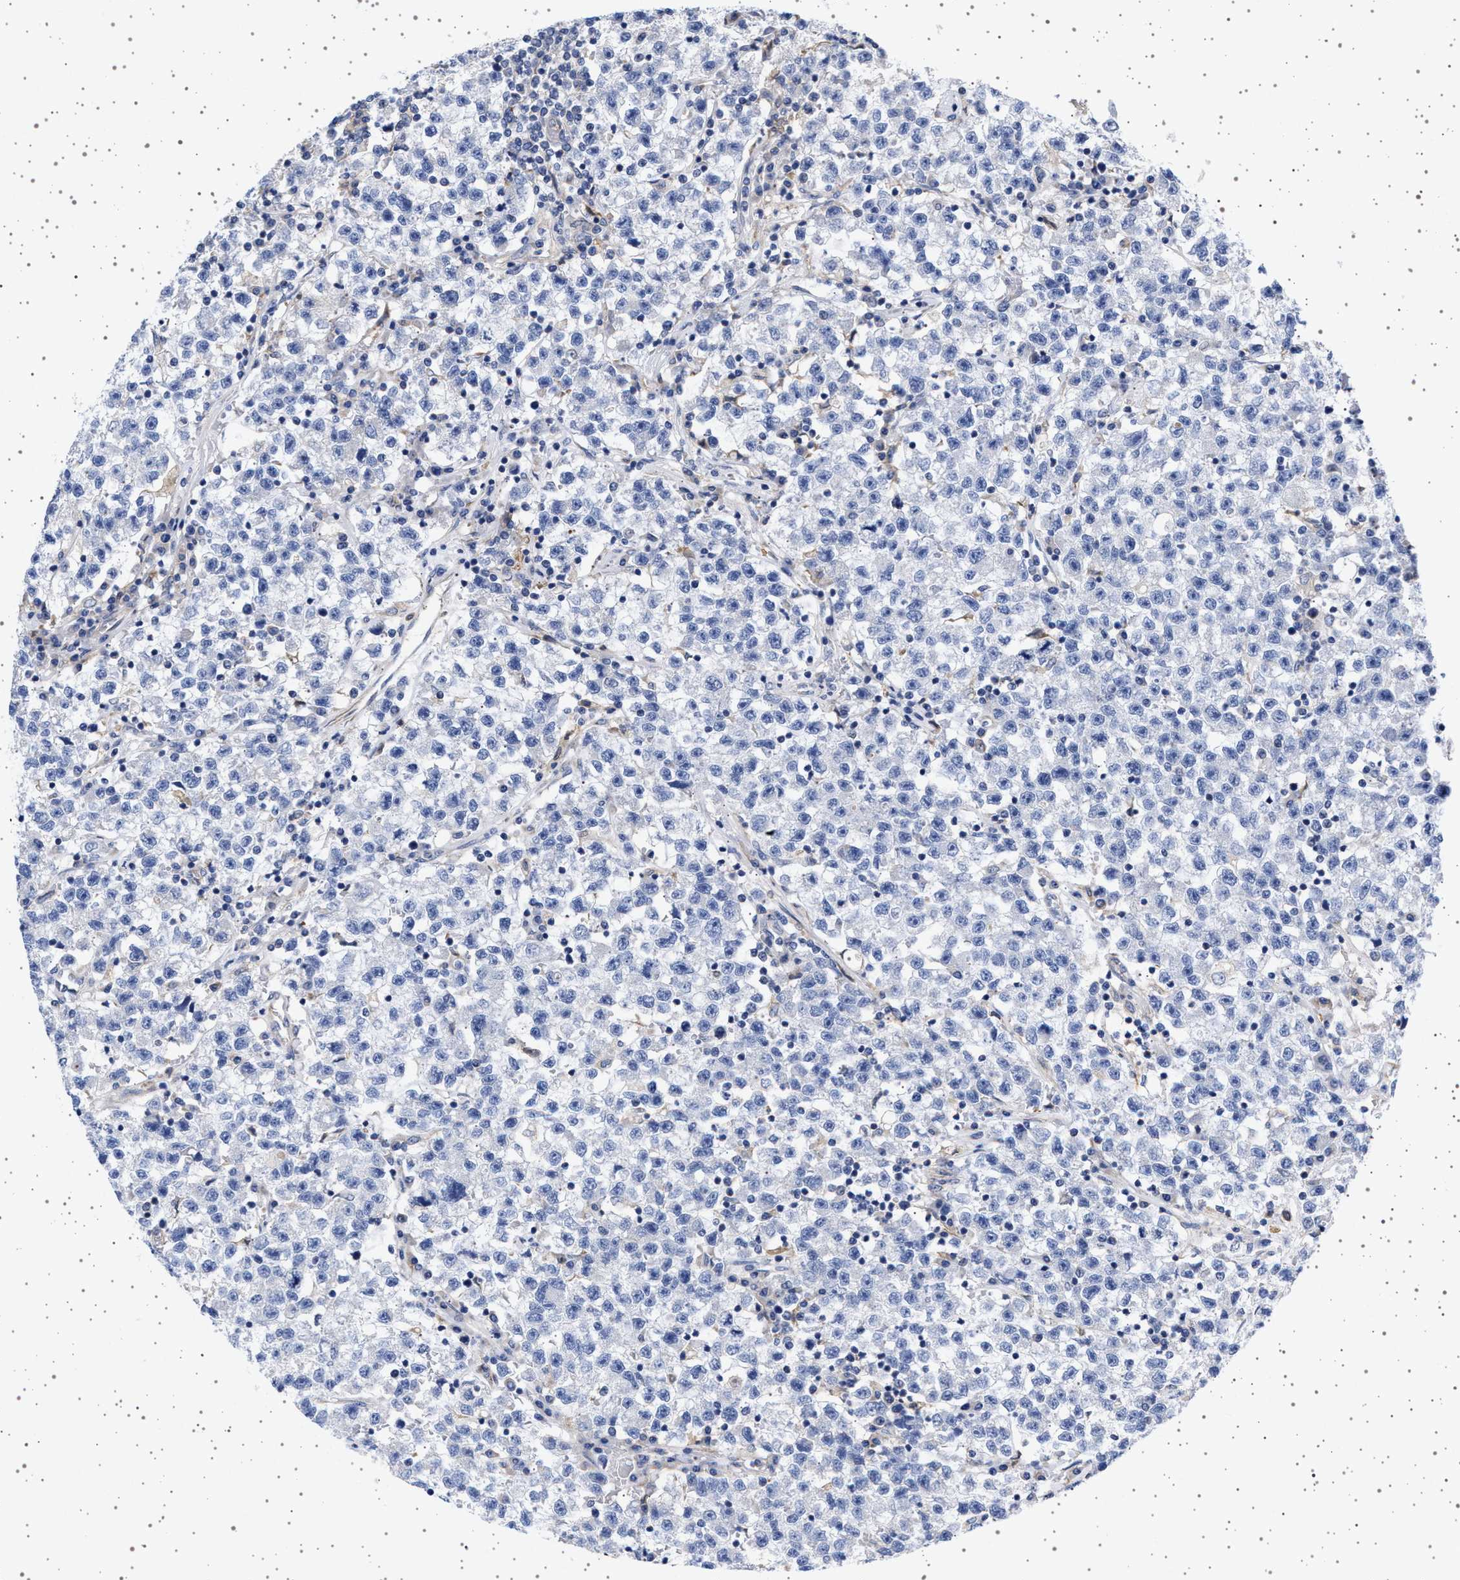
{"staining": {"intensity": "negative", "quantity": "none", "location": "none"}, "tissue": "testis cancer", "cell_type": "Tumor cells", "image_type": "cancer", "snomed": [{"axis": "morphology", "description": "Seminoma, NOS"}, {"axis": "topography", "description": "Testis"}], "caption": "This is an IHC histopathology image of human testis cancer. There is no expression in tumor cells.", "gene": "TRMT10B", "patient": {"sex": "male", "age": 22}}